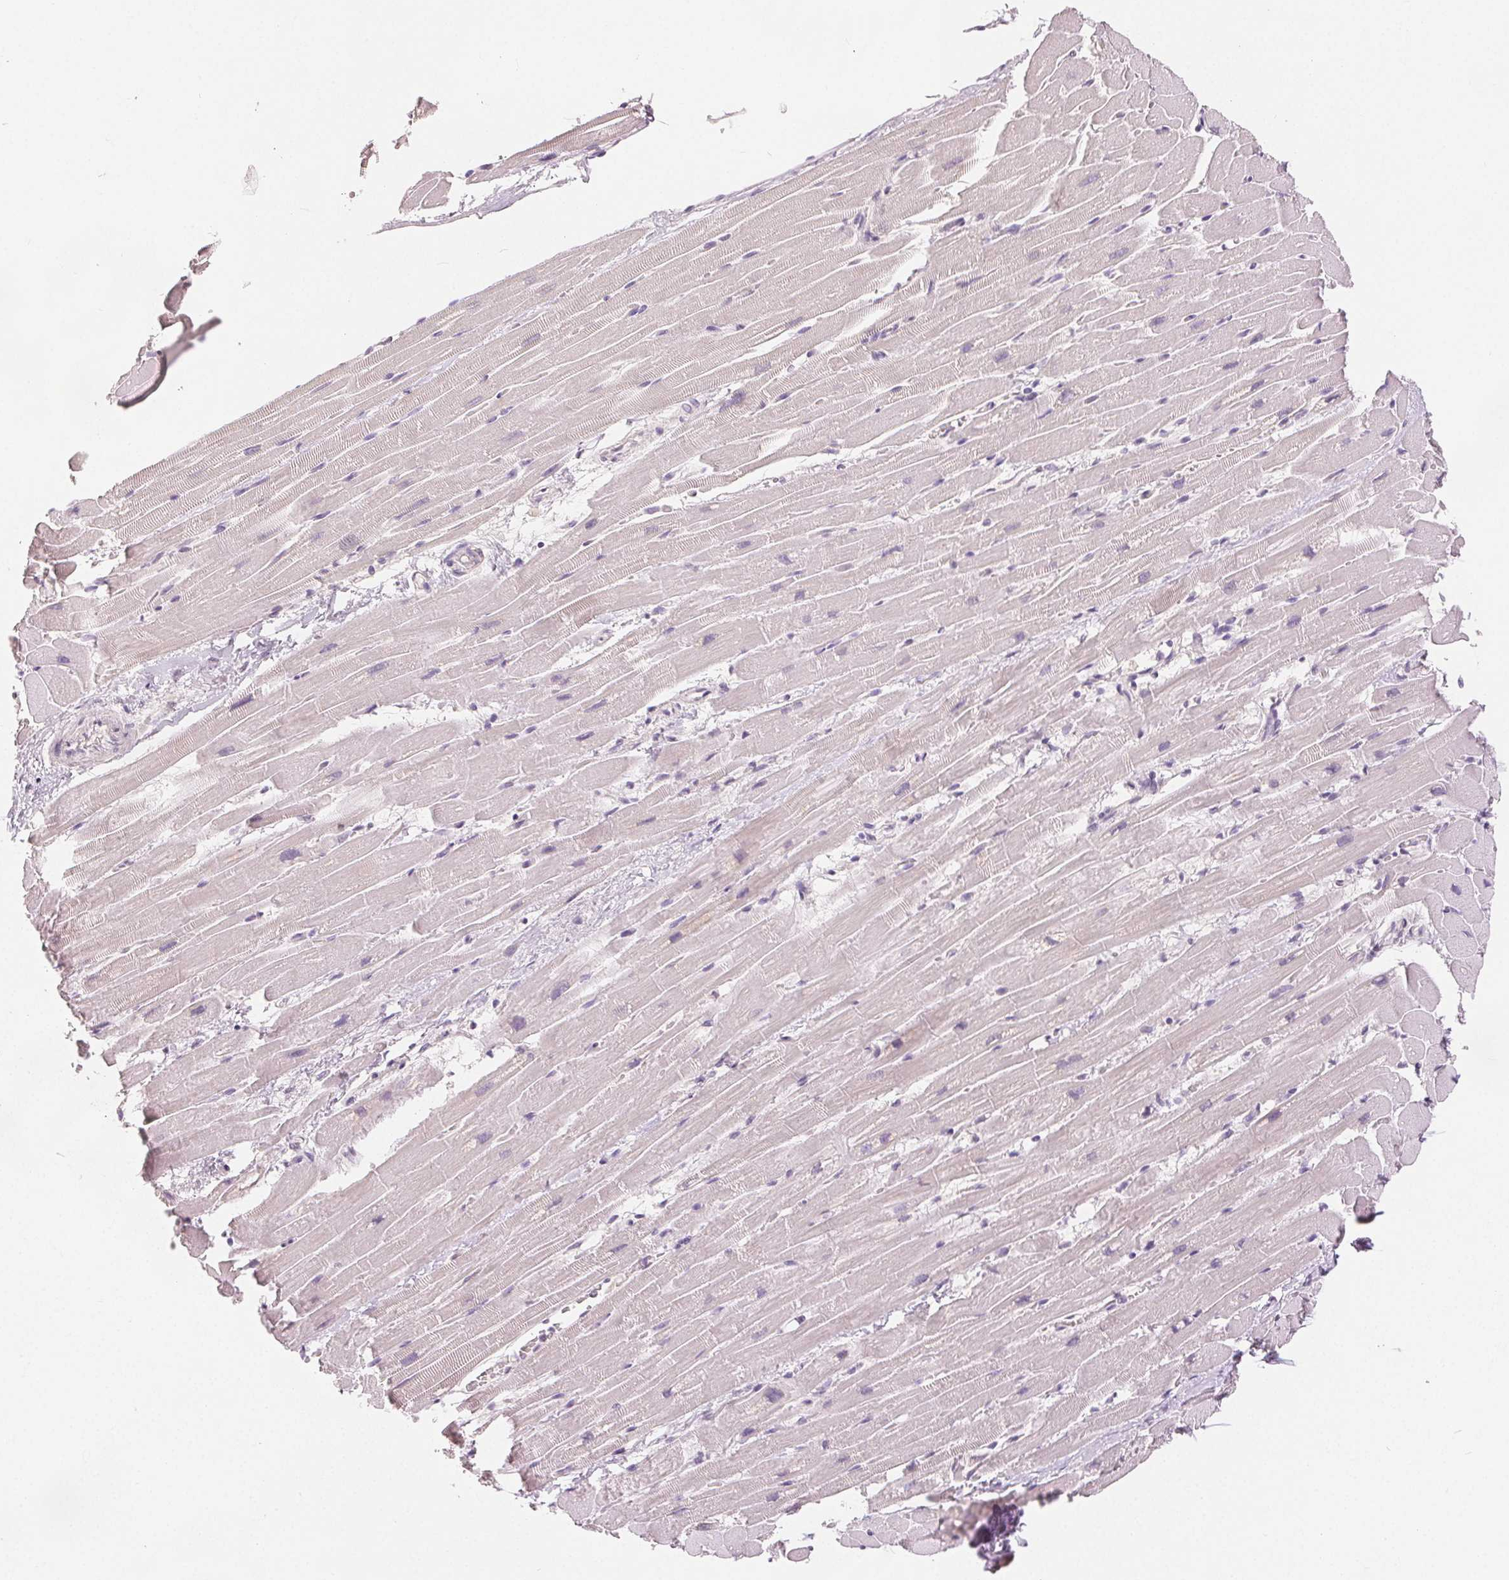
{"staining": {"intensity": "negative", "quantity": "none", "location": "none"}, "tissue": "heart muscle", "cell_type": "Cardiomyocytes", "image_type": "normal", "snomed": [{"axis": "morphology", "description": "Normal tissue, NOS"}, {"axis": "topography", "description": "Heart"}], "caption": "This is a histopathology image of immunohistochemistry staining of unremarkable heart muscle, which shows no positivity in cardiomyocytes. The staining was performed using DAB to visualize the protein expression in brown, while the nuclei were stained in blue with hematoxylin (Magnification: 20x).", "gene": "CA12", "patient": {"sex": "male", "age": 37}}